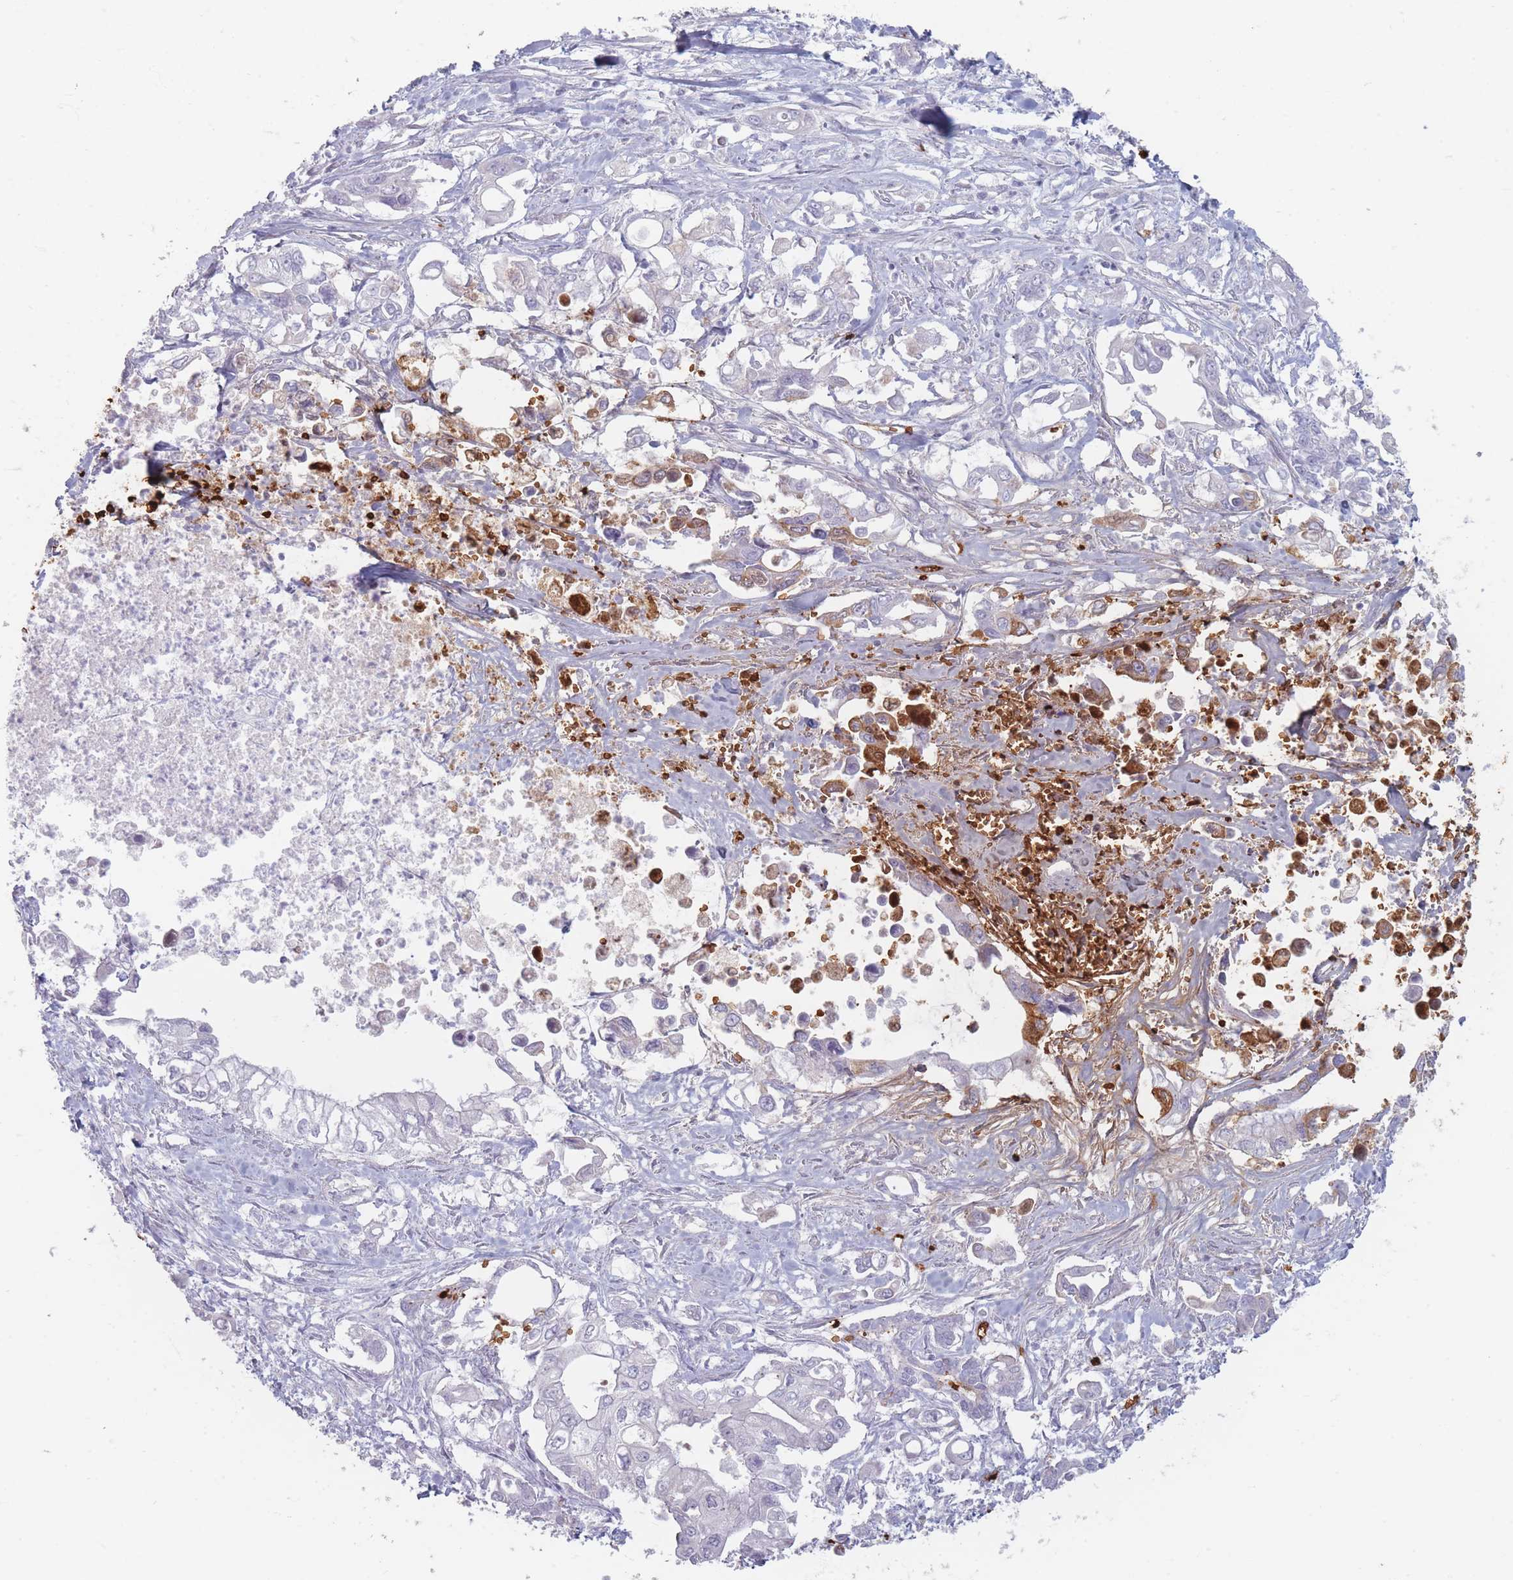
{"staining": {"intensity": "negative", "quantity": "none", "location": "none"}, "tissue": "pancreatic cancer", "cell_type": "Tumor cells", "image_type": "cancer", "snomed": [{"axis": "morphology", "description": "Adenocarcinoma, NOS"}, {"axis": "topography", "description": "Pancreas"}], "caption": "Immunohistochemistry image of neoplastic tissue: adenocarcinoma (pancreatic) stained with DAB (3,3'-diaminobenzidine) demonstrates no significant protein staining in tumor cells.", "gene": "SLC2A6", "patient": {"sex": "male", "age": 61}}